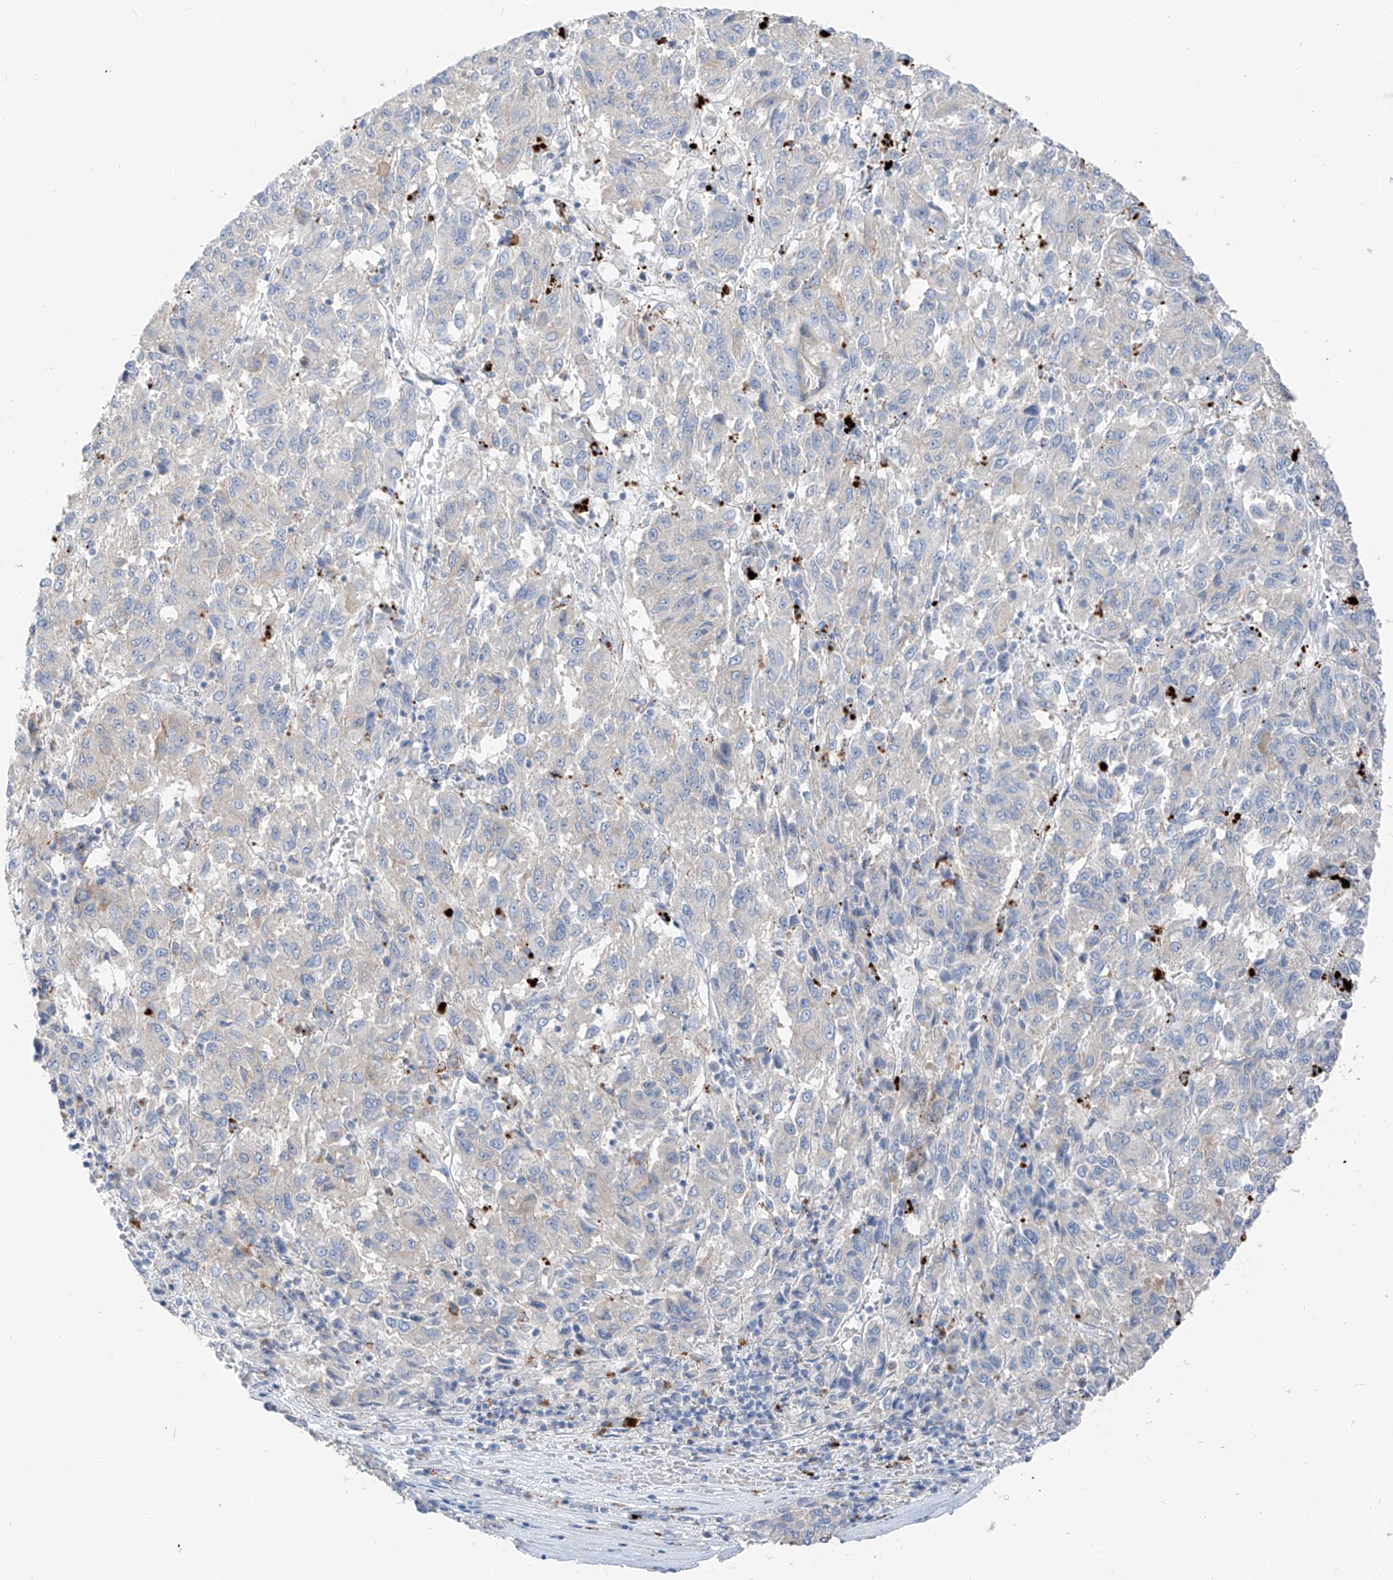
{"staining": {"intensity": "negative", "quantity": "none", "location": "none"}, "tissue": "melanoma", "cell_type": "Tumor cells", "image_type": "cancer", "snomed": [{"axis": "morphology", "description": "Malignant melanoma, Metastatic site"}, {"axis": "topography", "description": "Lung"}], "caption": "There is no significant expression in tumor cells of melanoma. The staining is performed using DAB brown chromogen with nuclei counter-stained in using hematoxylin.", "gene": "GPR137C", "patient": {"sex": "male", "age": 64}}